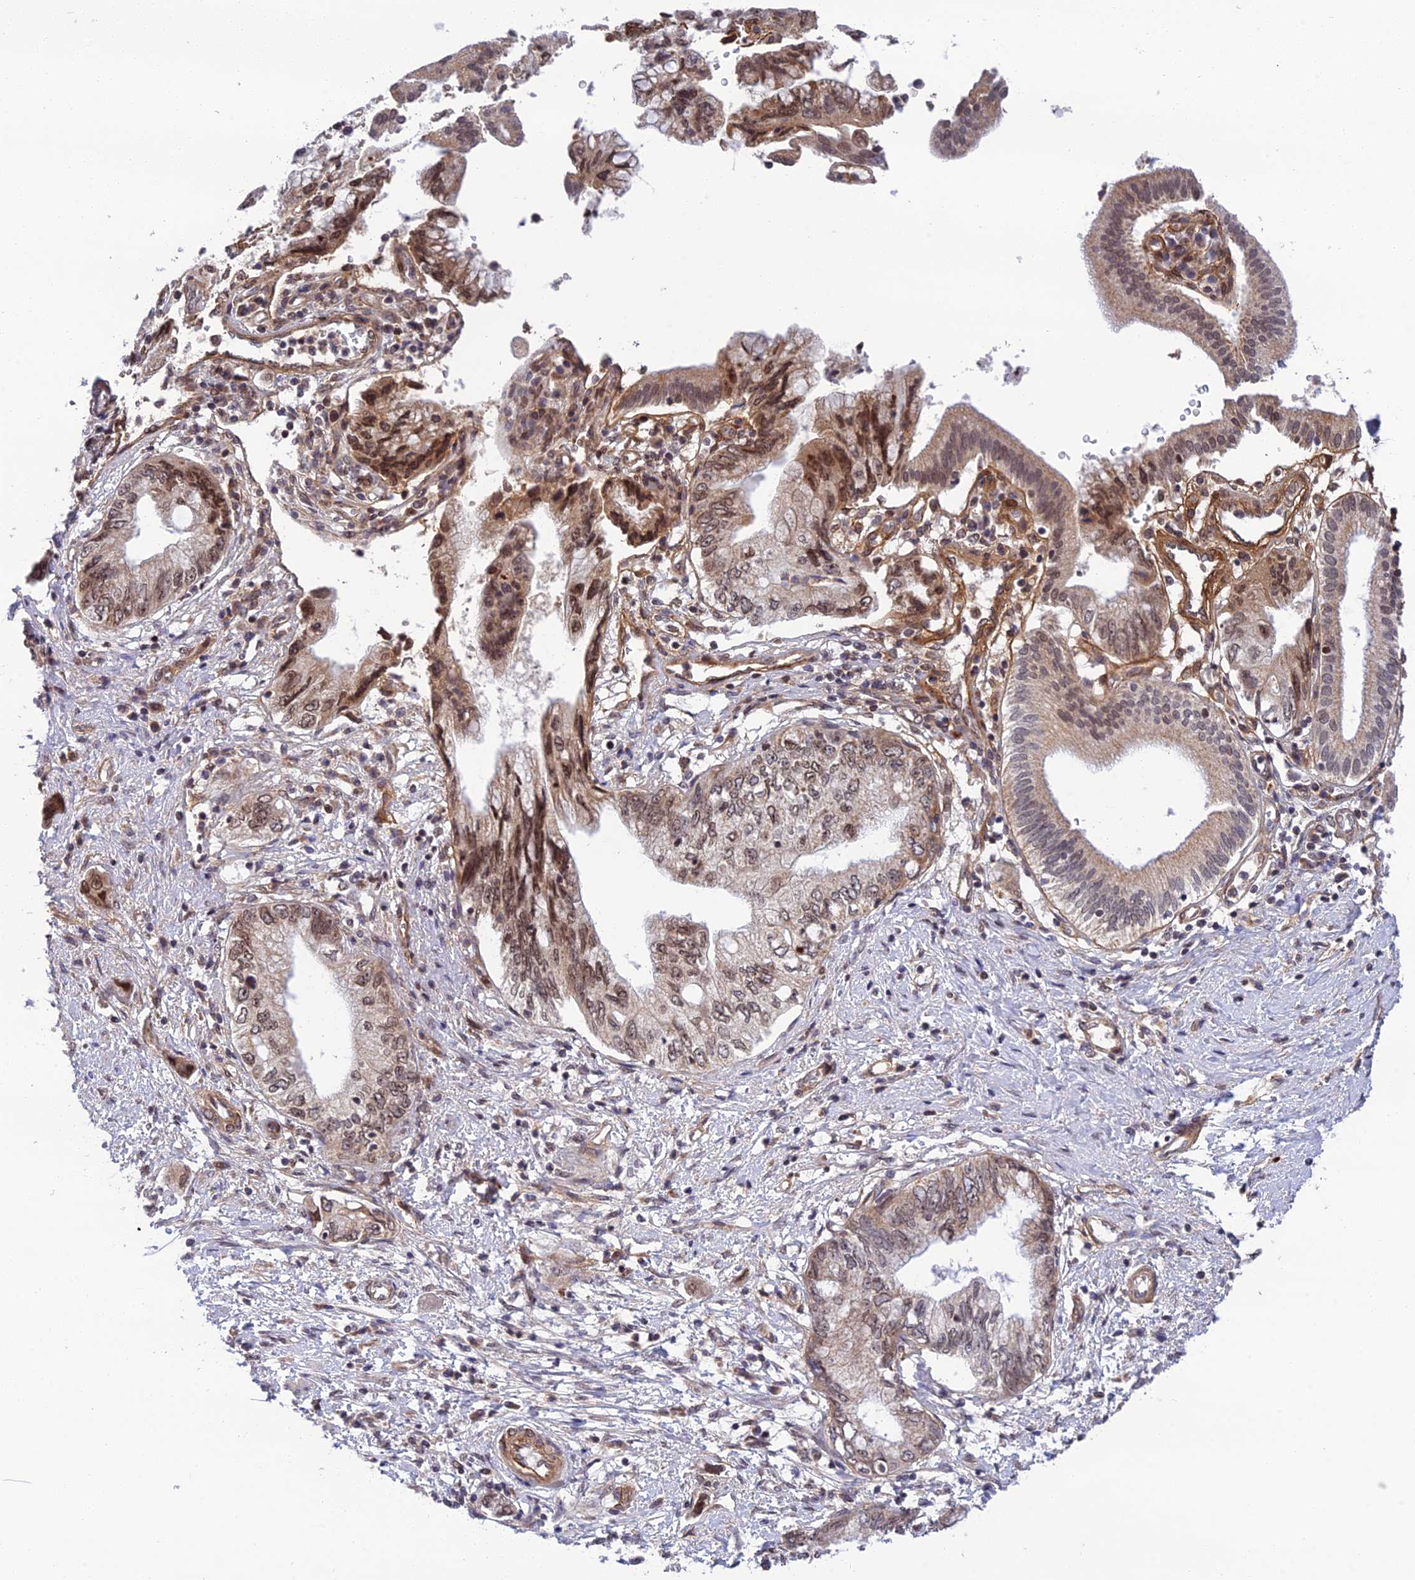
{"staining": {"intensity": "moderate", "quantity": ">75%", "location": "nuclear"}, "tissue": "pancreatic cancer", "cell_type": "Tumor cells", "image_type": "cancer", "snomed": [{"axis": "morphology", "description": "Adenocarcinoma, NOS"}, {"axis": "topography", "description": "Pancreas"}], "caption": "DAB (3,3'-diaminobenzidine) immunohistochemical staining of pancreatic cancer demonstrates moderate nuclear protein expression in approximately >75% of tumor cells. (IHC, brightfield microscopy, high magnification).", "gene": "REXO1", "patient": {"sex": "female", "age": 73}}